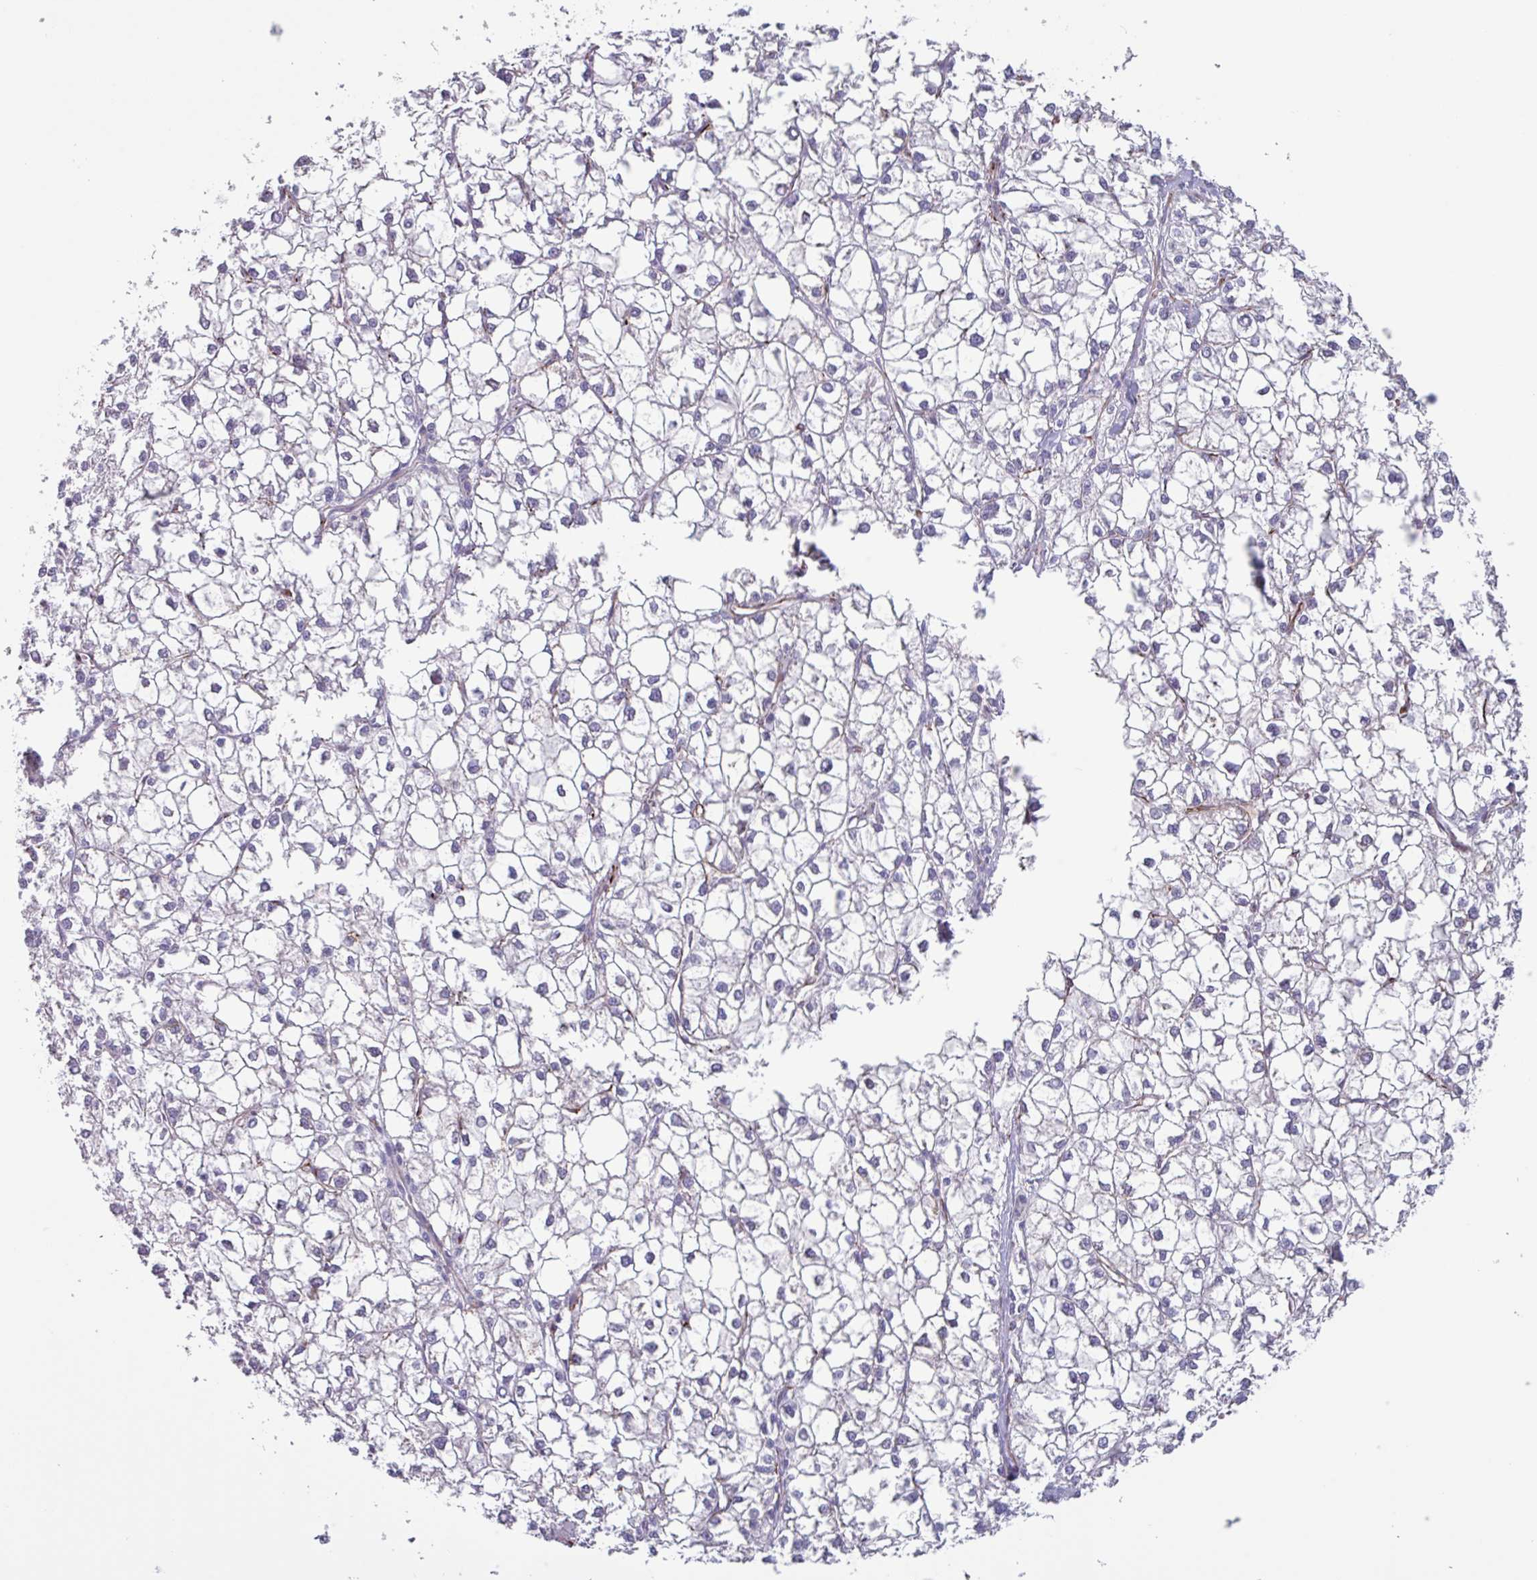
{"staining": {"intensity": "negative", "quantity": "none", "location": "none"}, "tissue": "liver cancer", "cell_type": "Tumor cells", "image_type": "cancer", "snomed": [{"axis": "morphology", "description": "Carcinoma, Hepatocellular, NOS"}, {"axis": "topography", "description": "Liver"}], "caption": "This is a histopathology image of IHC staining of liver hepatocellular carcinoma, which shows no positivity in tumor cells.", "gene": "BTD", "patient": {"sex": "female", "age": 43}}